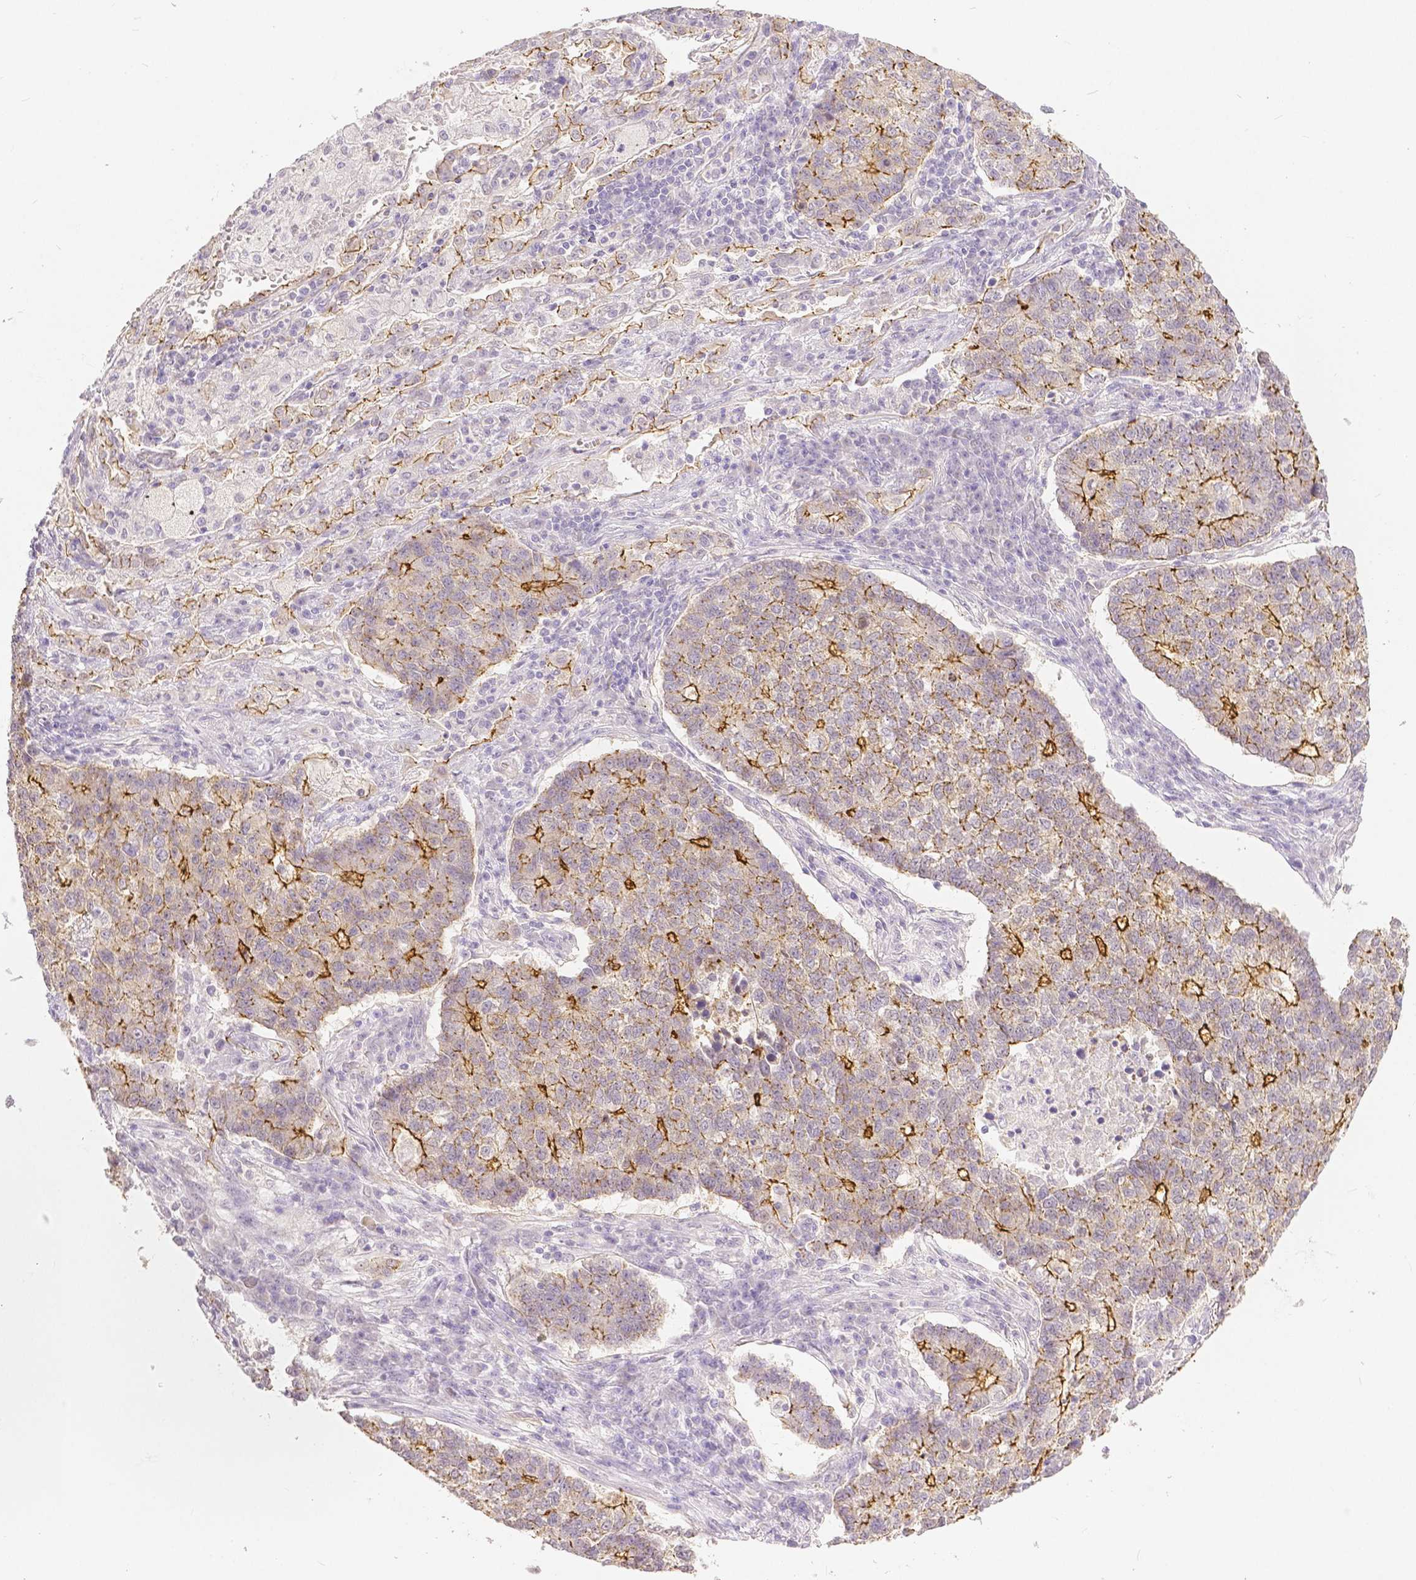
{"staining": {"intensity": "moderate", "quantity": "<25%", "location": "cytoplasmic/membranous"}, "tissue": "lung cancer", "cell_type": "Tumor cells", "image_type": "cancer", "snomed": [{"axis": "morphology", "description": "Adenocarcinoma, NOS"}, {"axis": "topography", "description": "Lung"}], "caption": "IHC (DAB (3,3'-diaminobenzidine)) staining of human adenocarcinoma (lung) reveals moderate cytoplasmic/membranous protein staining in approximately <25% of tumor cells.", "gene": "OCLN", "patient": {"sex": "male", "age": 57}}